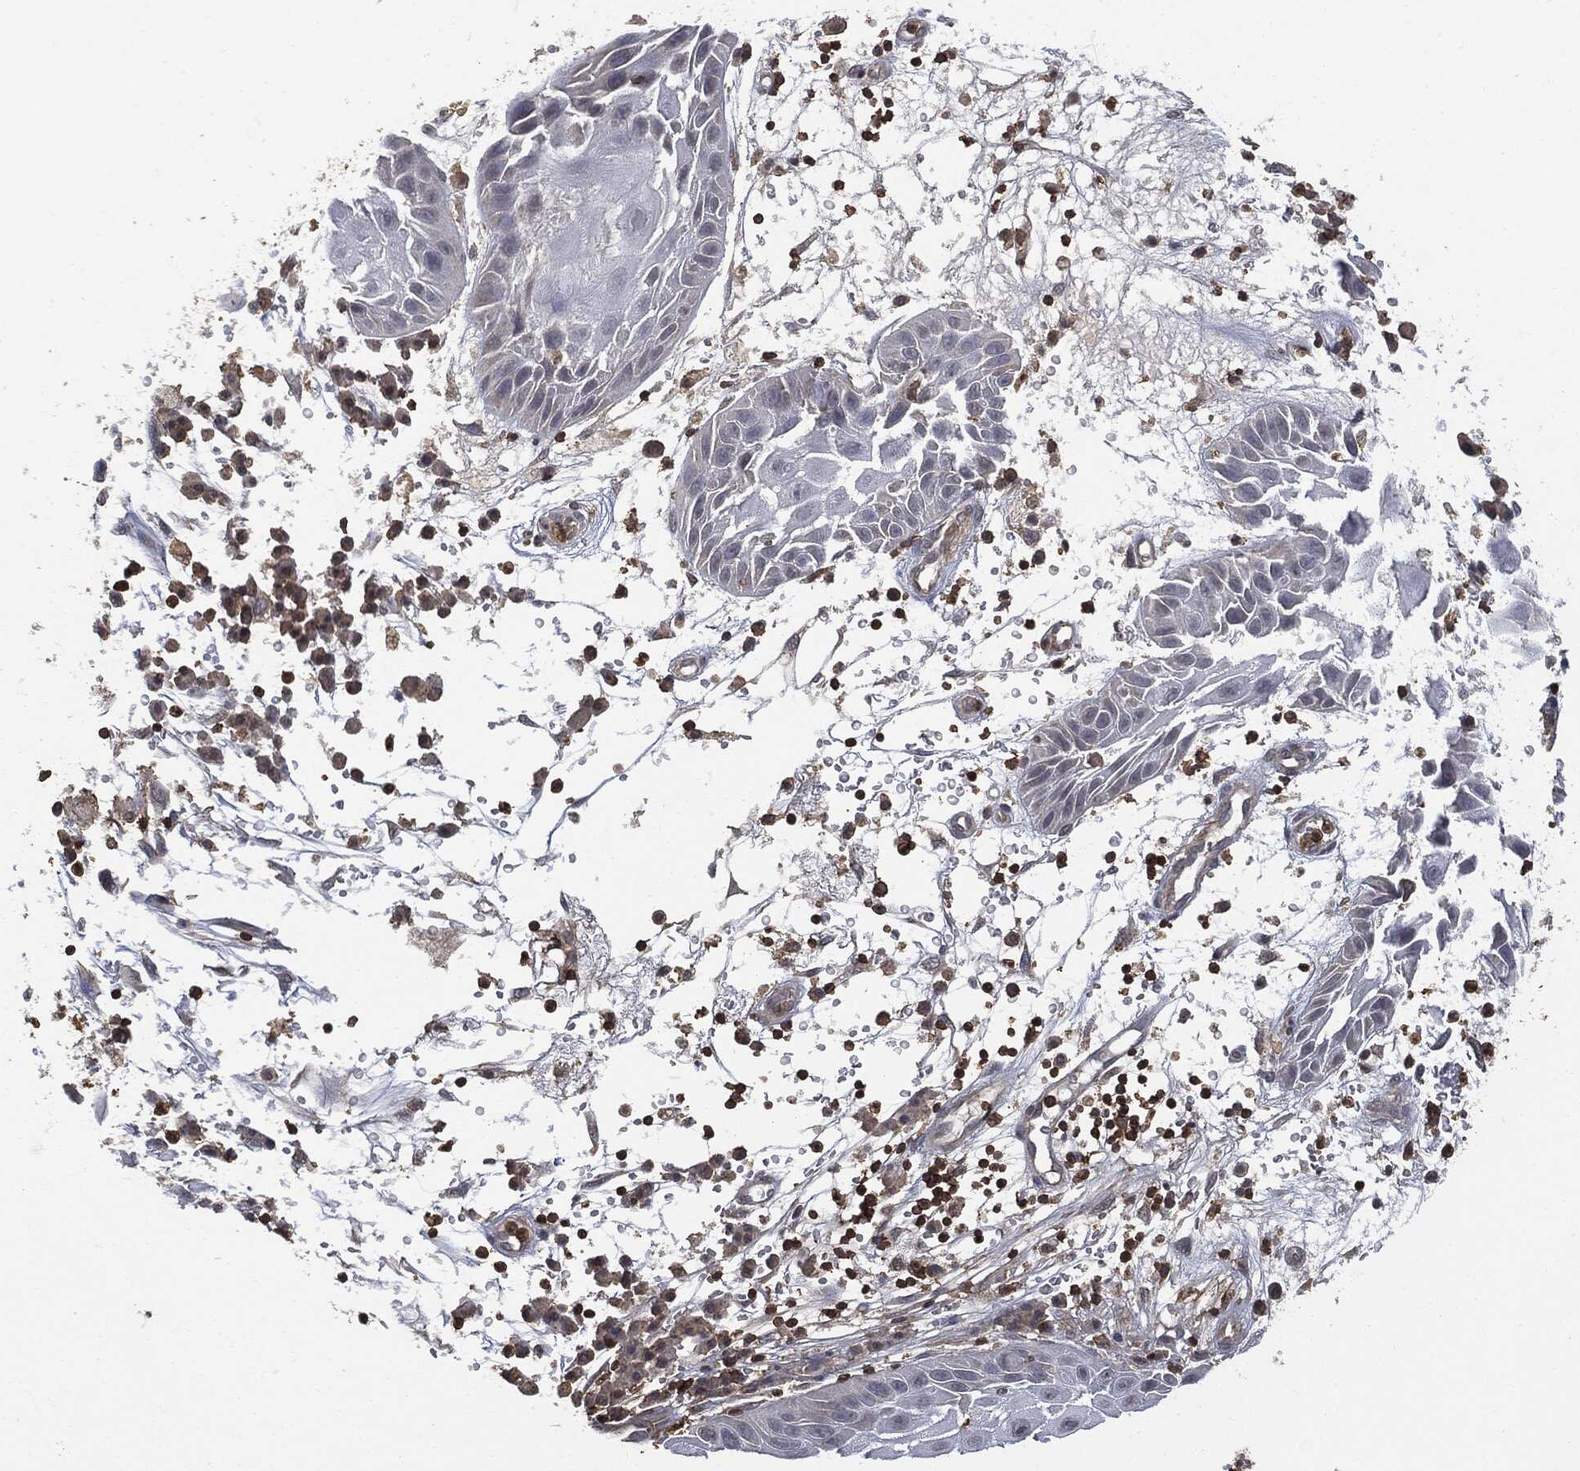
{"staining": {"intensity": "negative", "quantity": "none", "location": "none"}, "tissue": "skin cancer", "cell_type": "Tumor cells", "image_type": "cancer", "snomed": [{"axis": "morphology", "description": "Normal tissue, NOS"}, {"axis": "morphology", "description": "Squamous cell carcinoma, NOS"}, {"axis": "topography", "description": "Skin"}], "caption": "Skin squamous cell carcinoma stained for a protein using IHC demonstrates no staining tumor cells.", "gene": "PSMB10", "patient": {"sex": "male", "age": 79}}